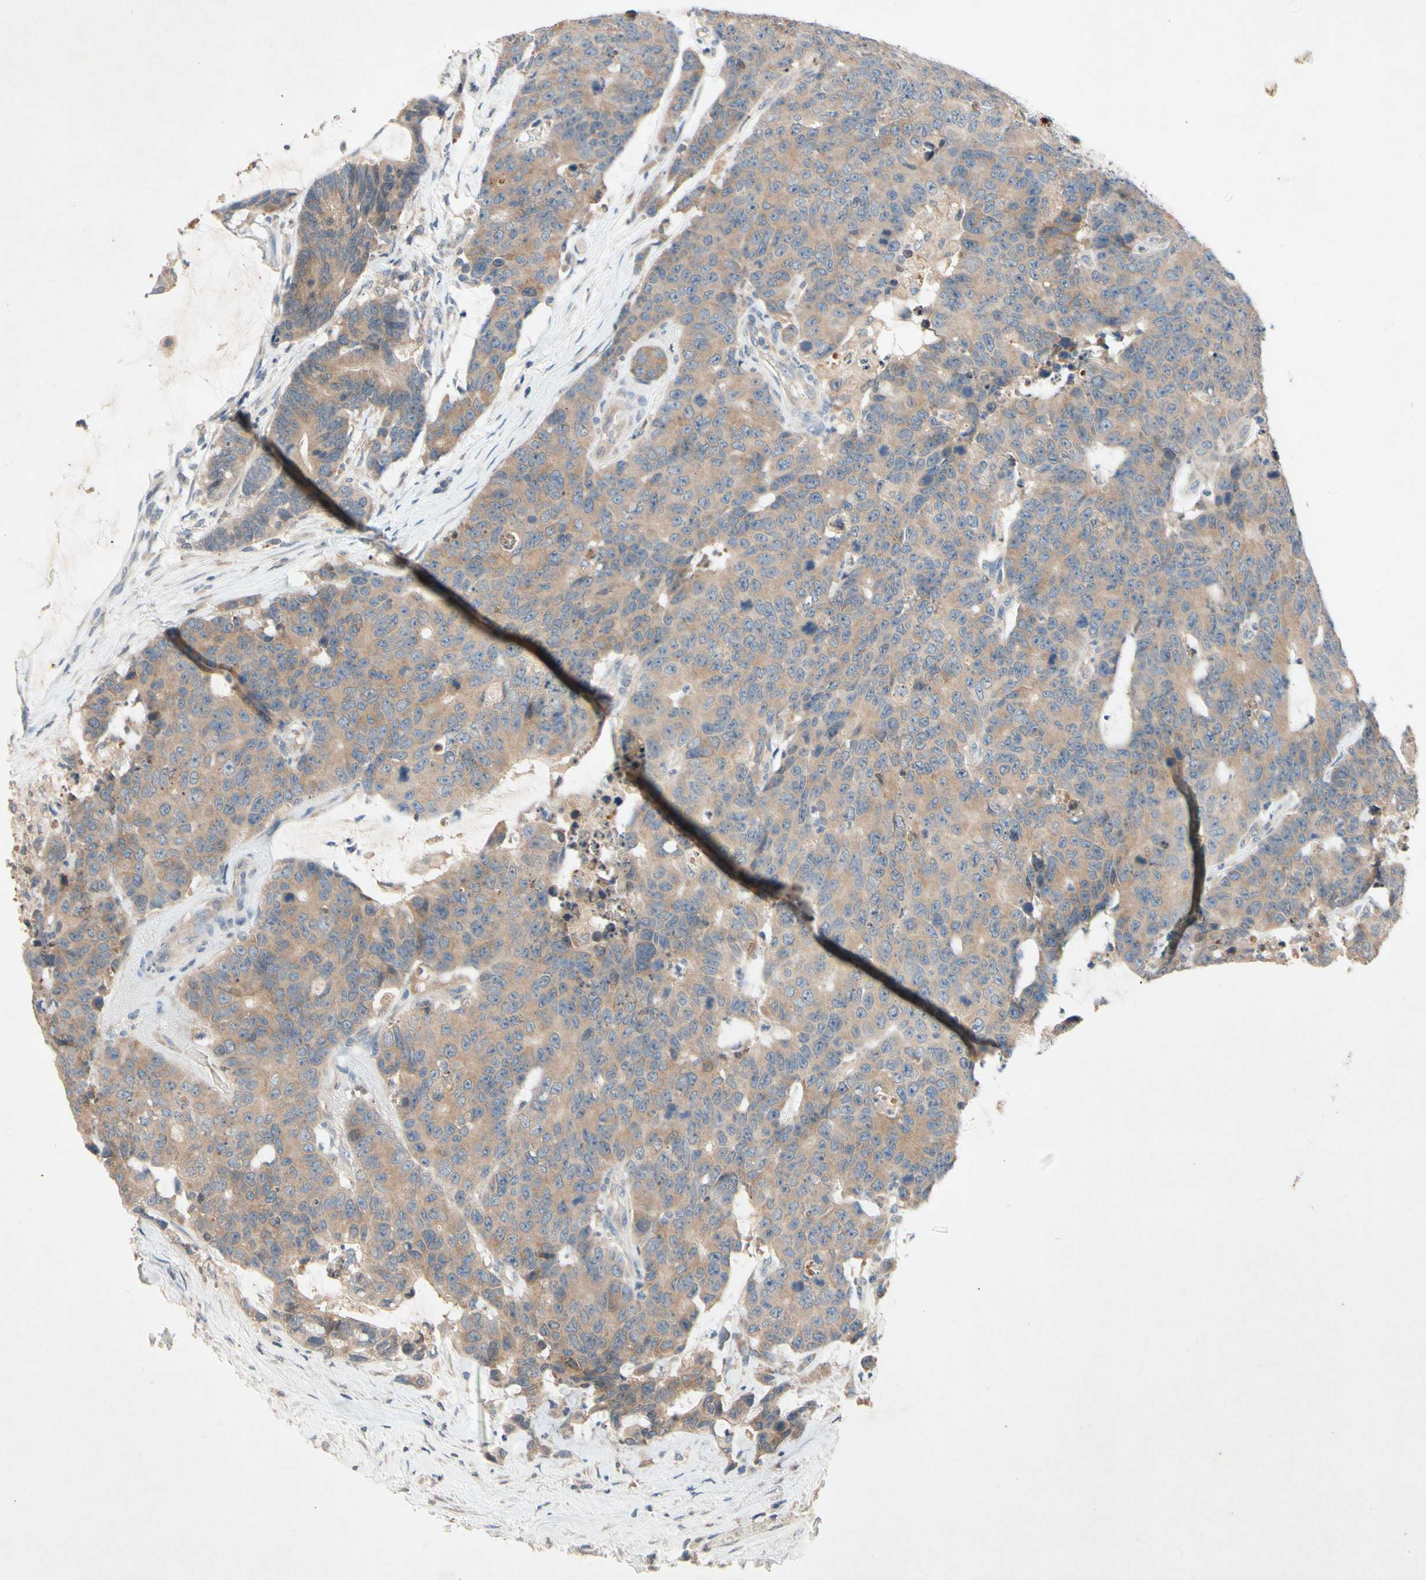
{"staining": {"intensity": "weak", "quantity": ">75%", "location": "cytoplasmic/membranous"}, "tissue": "colorectal cancer", "cell_type": "Tumor cells", "image_type": "cancer", "snomed": [{"axis": "morphology", "description": "Adenocarcinoma, NOS"}, {"axis": "topography", "description": "Colon"}], "caption": "Immunohistochemical staining of human adenocarcinoma (colorectal) exhibits weak cytoplasmic/membranous protein expression in about >75% of tumor cells.", "gene": "PRDX4", "patient": {"sex": "female", "age": 86}}